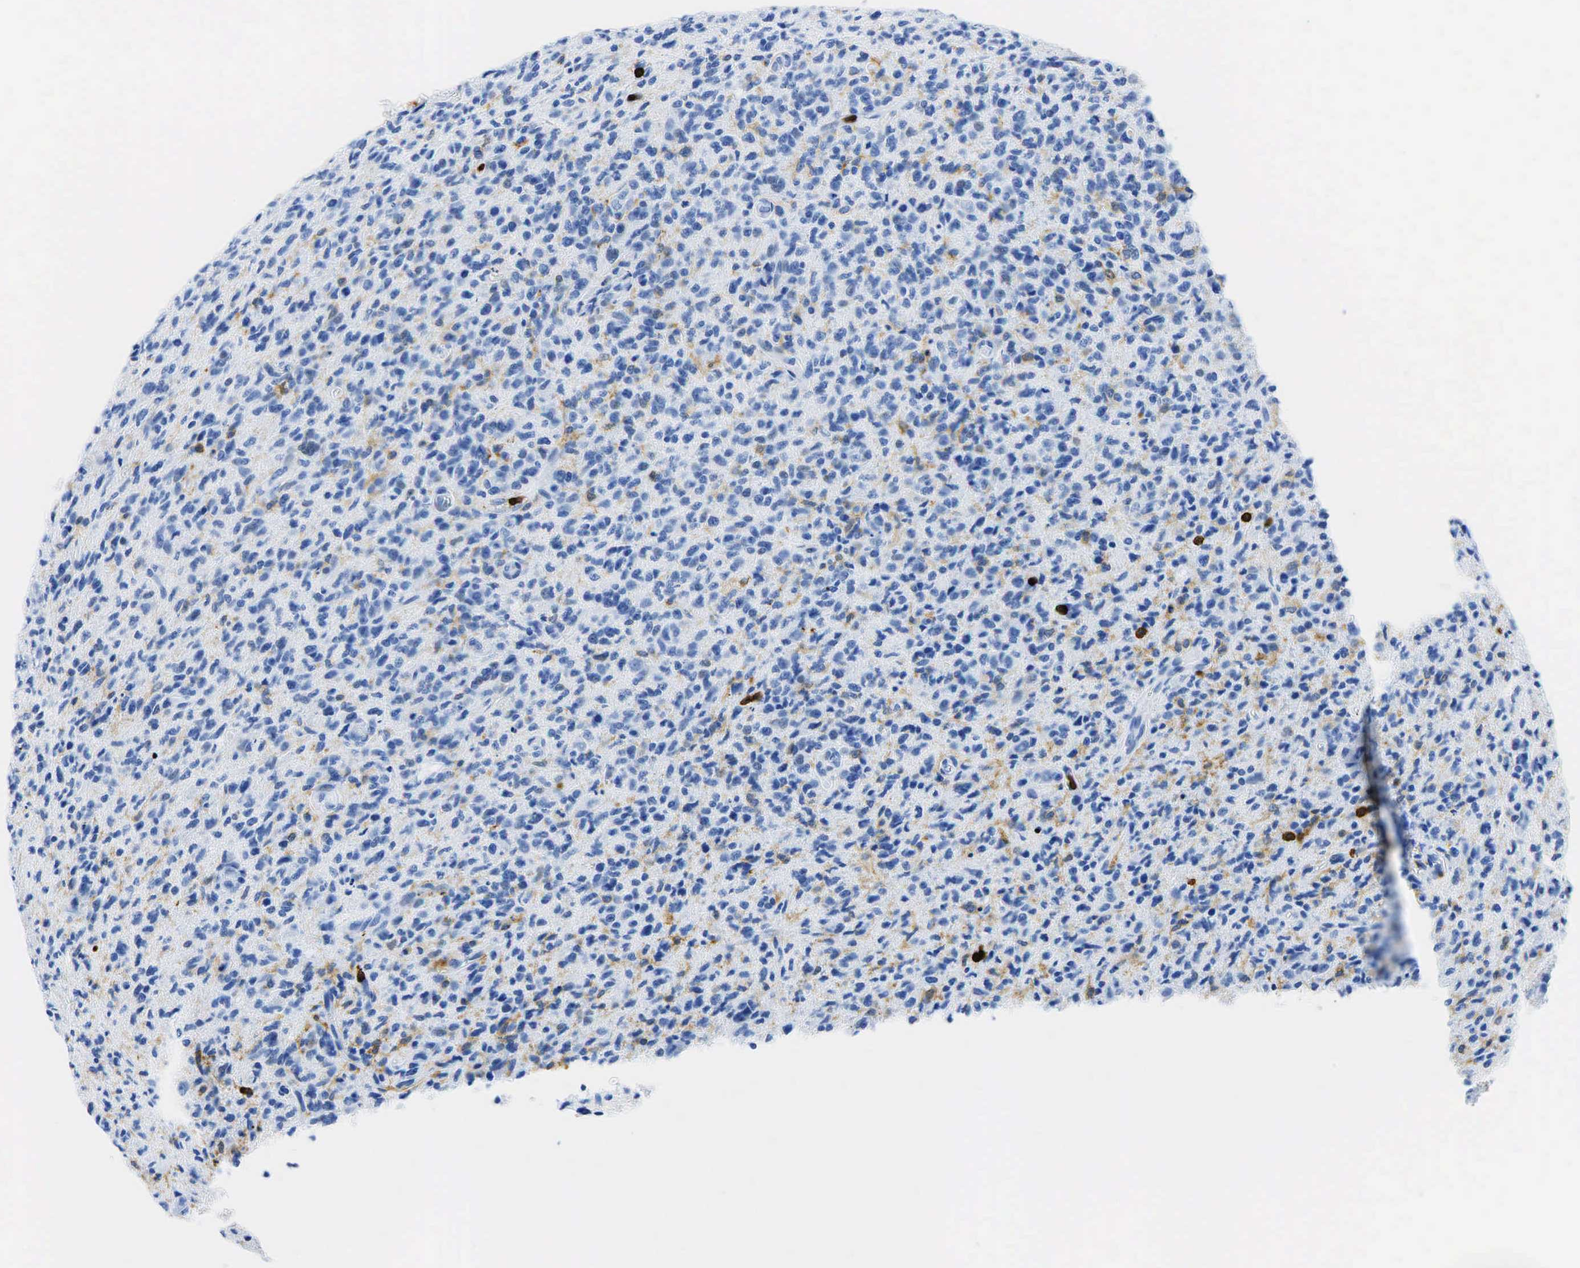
{"staining": {"intensity": "negative", "quantity": "none", "location": "none"}, "tissue": "glioma", "cell_type": "Tumor cells", "image_type": "cancer", "snomed": [{"axis": "morphology", "description": "Glioma, malignant, High grade"}, {"axis": "topography", "description": "Brain"}], "caption": "The image demonstrates no significant staining in tumor cells of malignant high-grade glioma.", "gene": "PTPRC", "patient": {"sex": "male", "age": 36}}